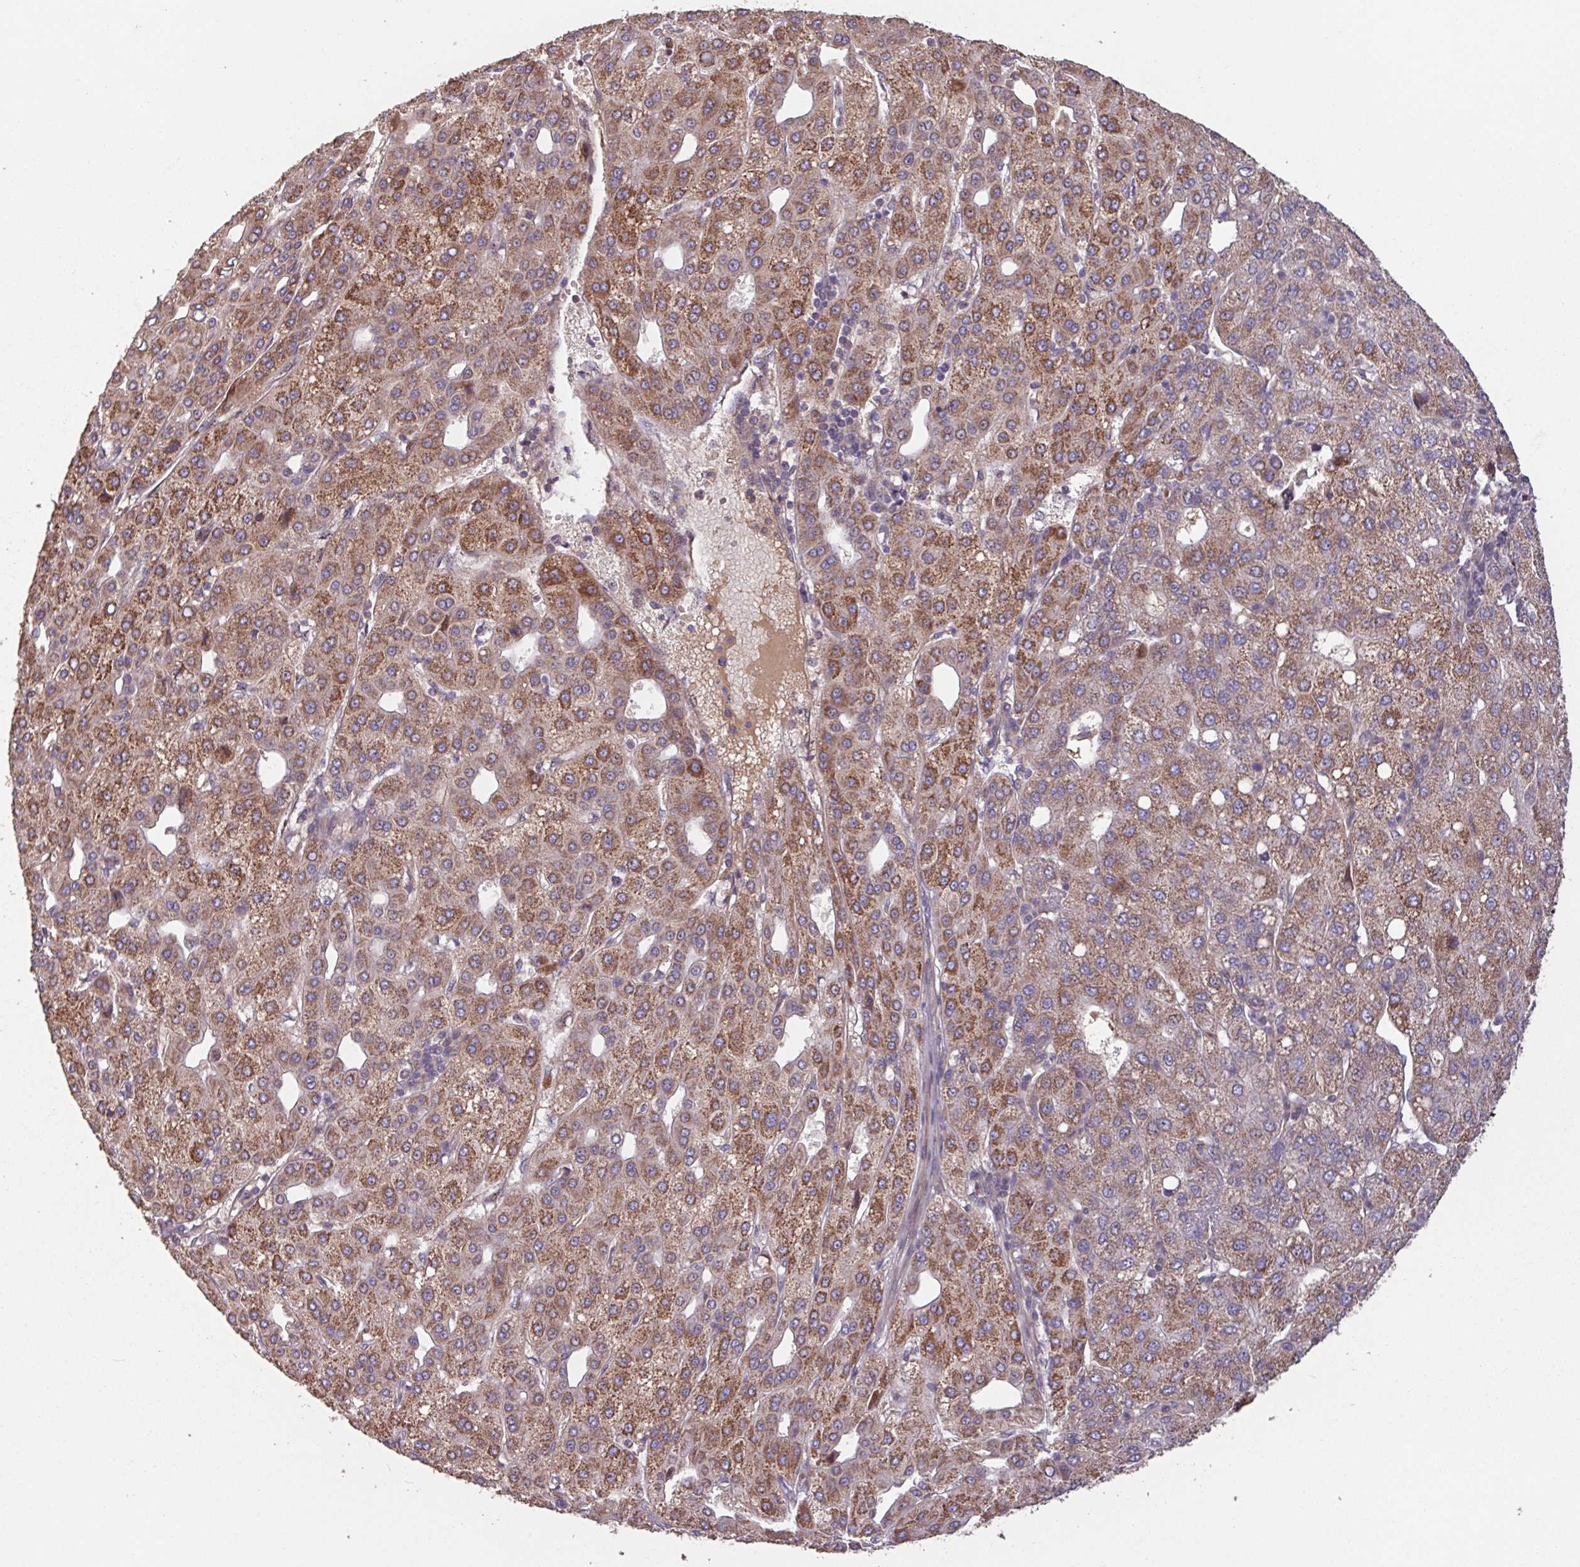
{"staining": {"intensity": "moderate", "quantity": ">75%", "location": "cytoplasmic/membranous"}, "tissue": "liver cancer", "cell_type": "Tumor cells", "image_type": "cancer", "snomed": [{"axis": "morphology", "description": "Carcinoma, Hepatocellular, NOS"}, {"axis": "topography", "description": "Liver"}], "caption": "Liver cancer (hepatocellular carcinoma) was stained to show a protein in brown. There is medium levels of moderate cytoplasmic/membranous positivity in approximately >75% of tumor cells.", "gene": "TMEM88", "patient": {"sex": "male", "age": 65}}